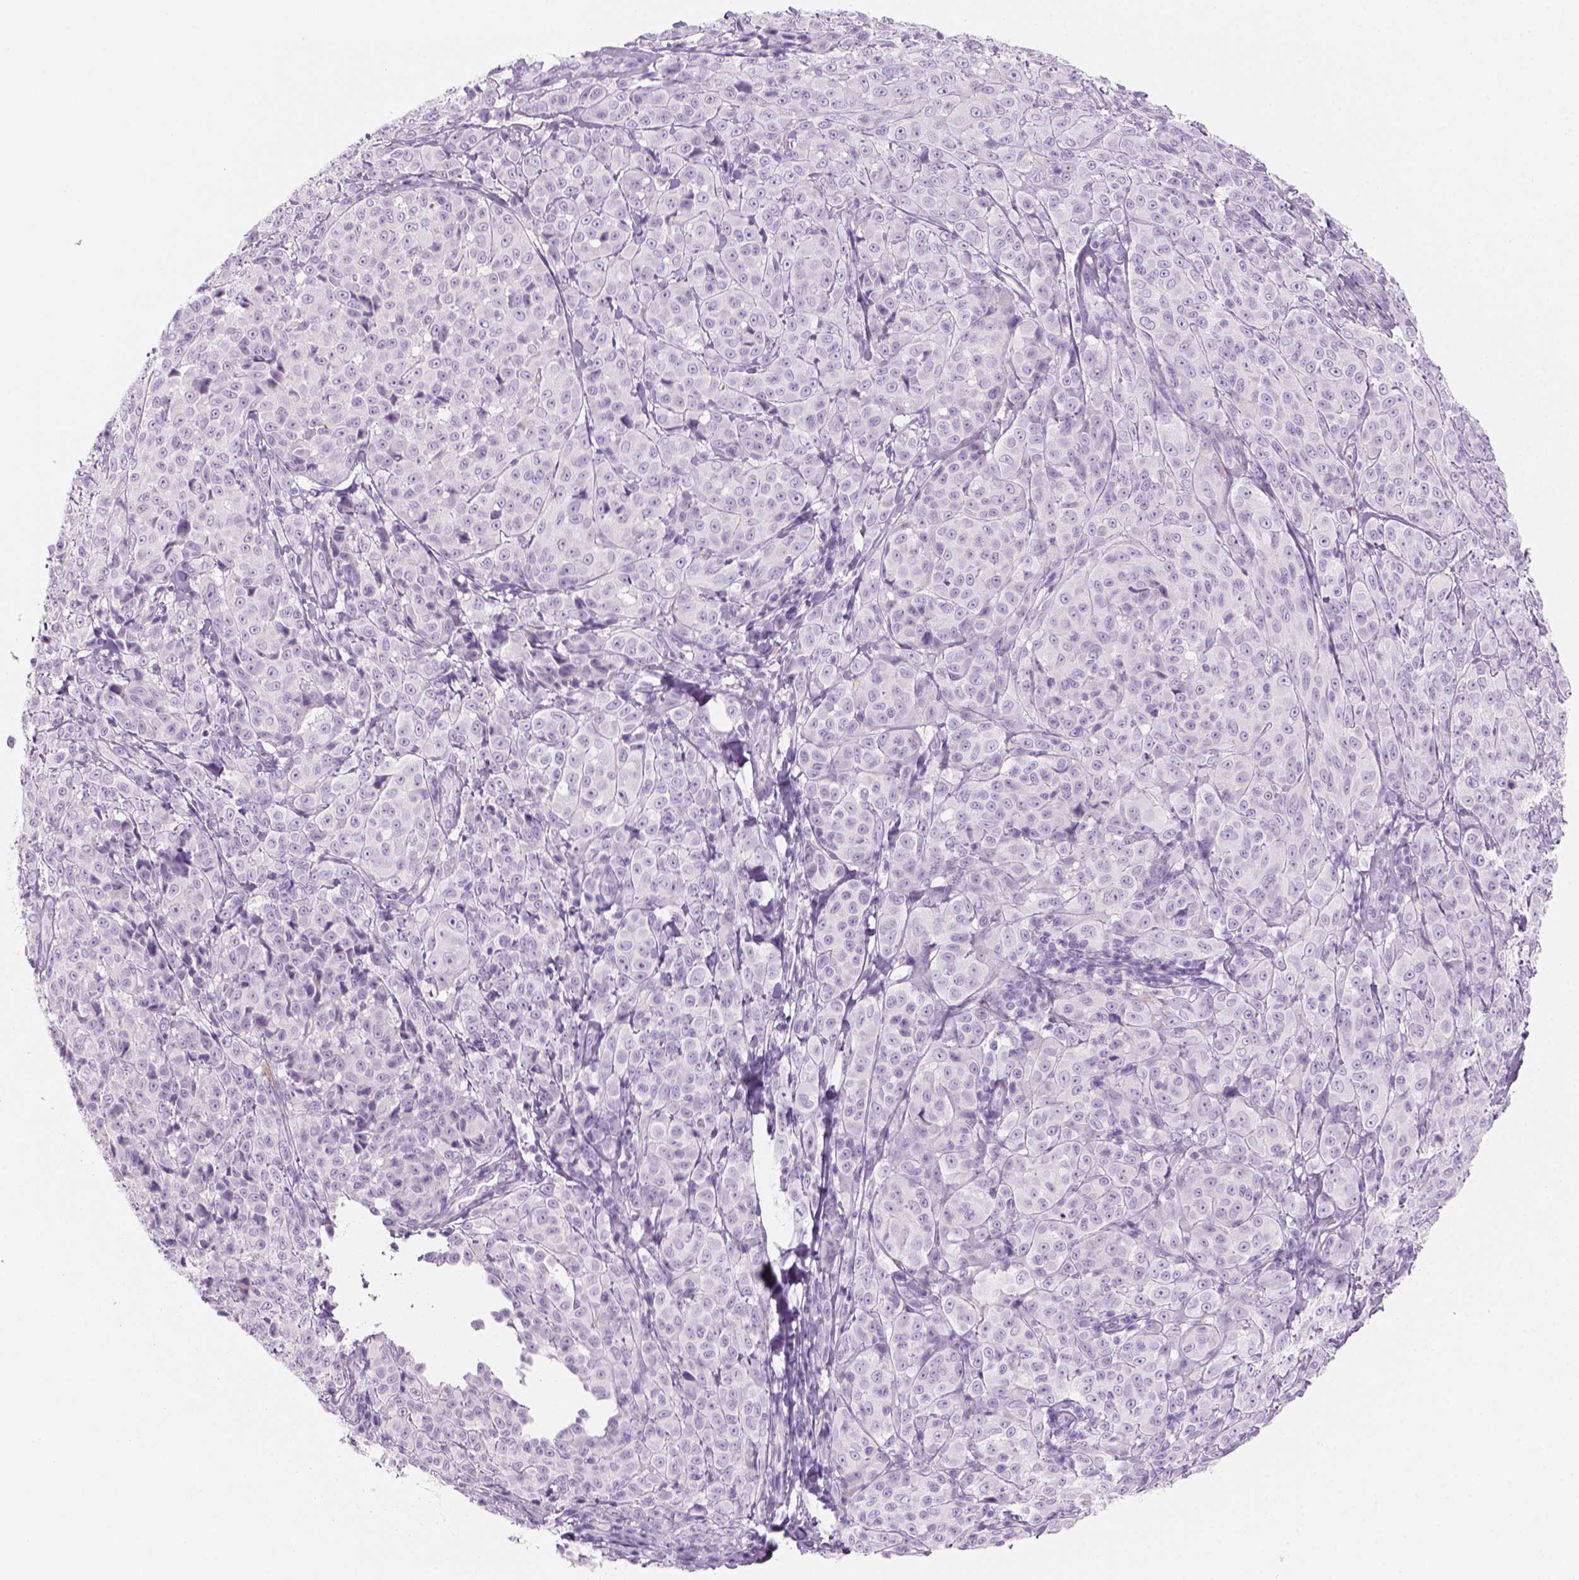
{"staining": {"intensity": "negative", "quantity": "none", "location": "none"}, "tissue": "melanoma", "cell_type": "Tumor cells", "image_type": "cancer", "snomed": [{"axis": "morphology", "description": "Malignant melanoma, NOS"}, {"axis": "topography", "description": "Skin"}], "caption": "Tumor cells show no significant protein staining in melanoma. (DAB immunohistochemistry (IHC) visualized using brightfield microscopy, high magnification).", "gene": "KRTAP11-1", "patient": {"sex": "male", "age": 89}}